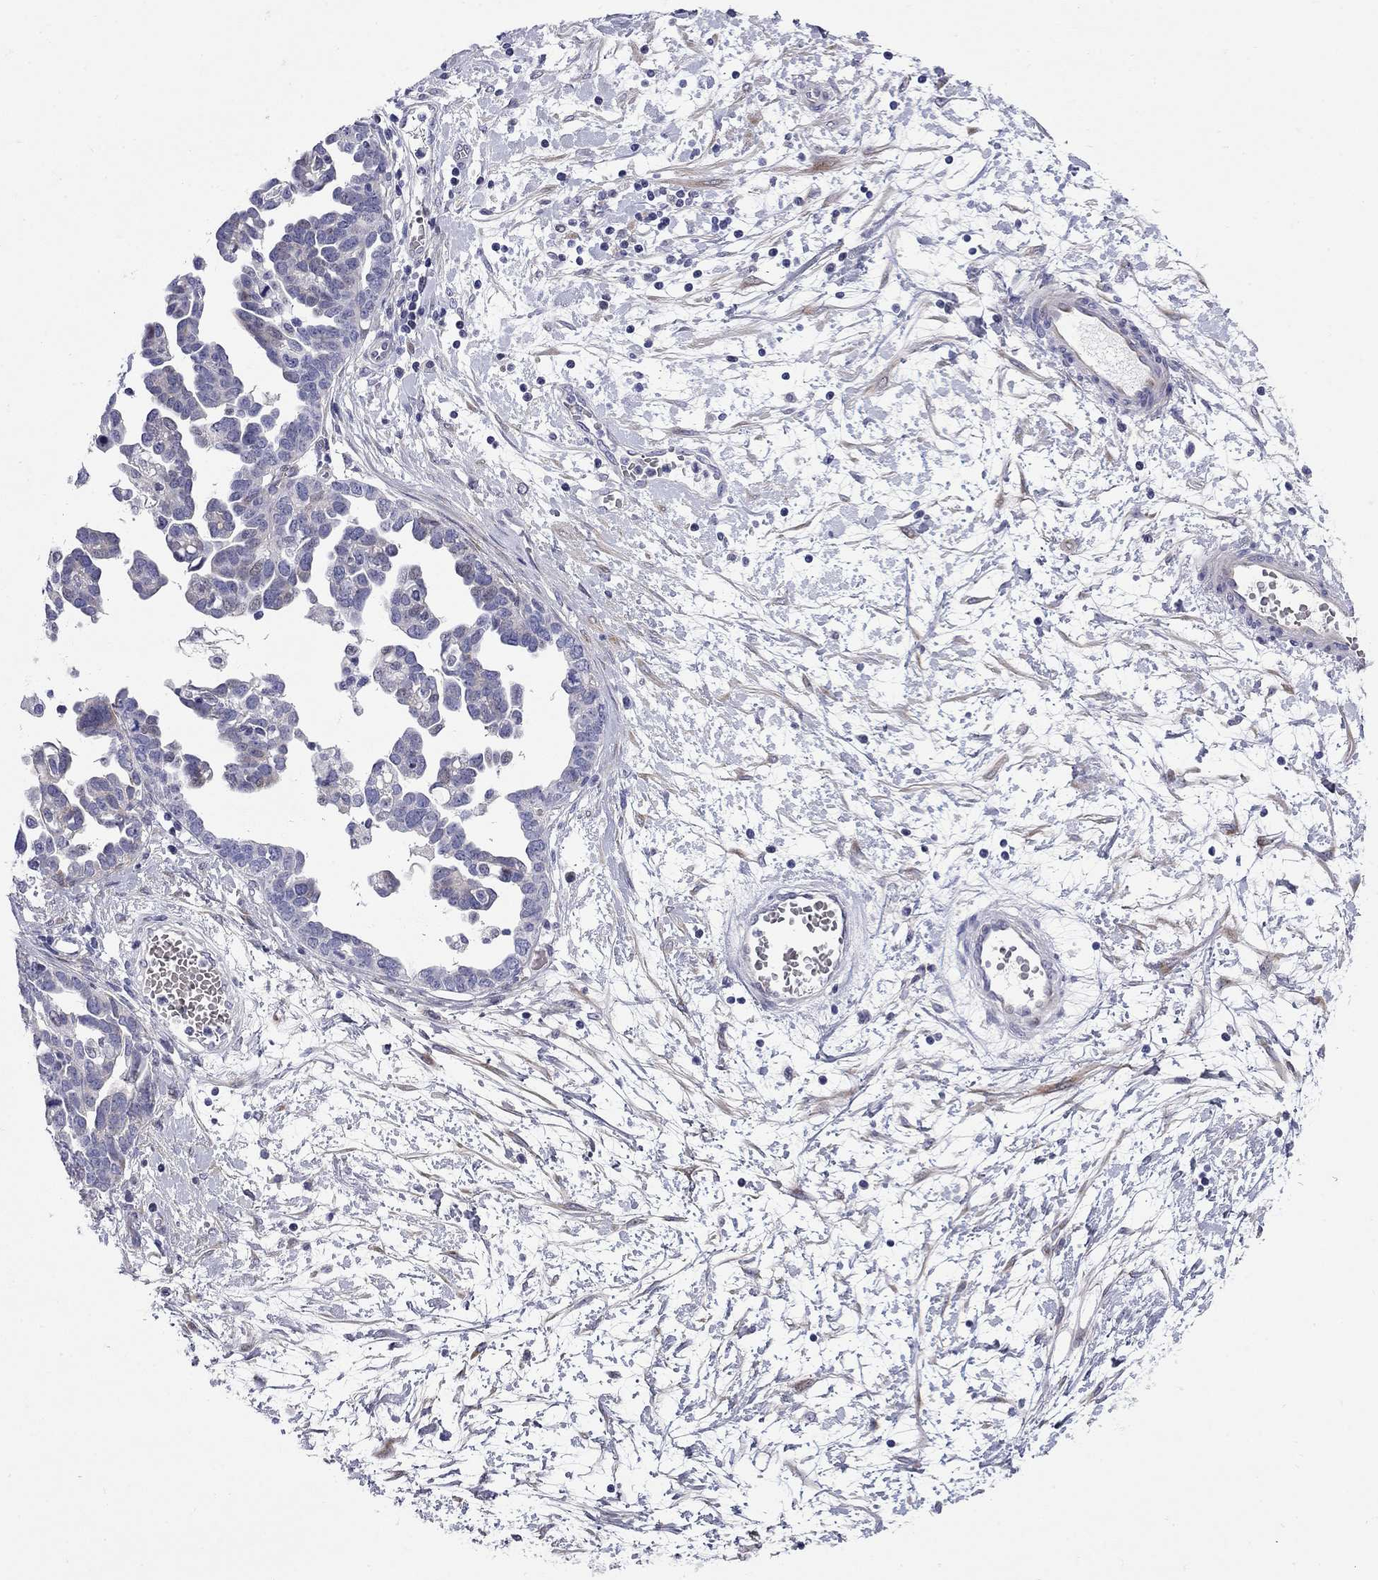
{"staining": {"intensity": "negative", "quantity": "none", "location": "none"}, "tissue": "ovarian cancer", "cell_type": "Tumor cells", "image_type": "cancer", "snomed": [{"axis": "morphology", "description": "Cystadenocarcinoma, serous, NOS"}, {"axis": "topography", "description": "Ovary"}], "caption": "The photomicrograph displays no staining of tumor cells in serous cystadenocarcinoma (ovarian).", "gene": "C8orf88", "patient": {"sex": "female", "age": 54}}